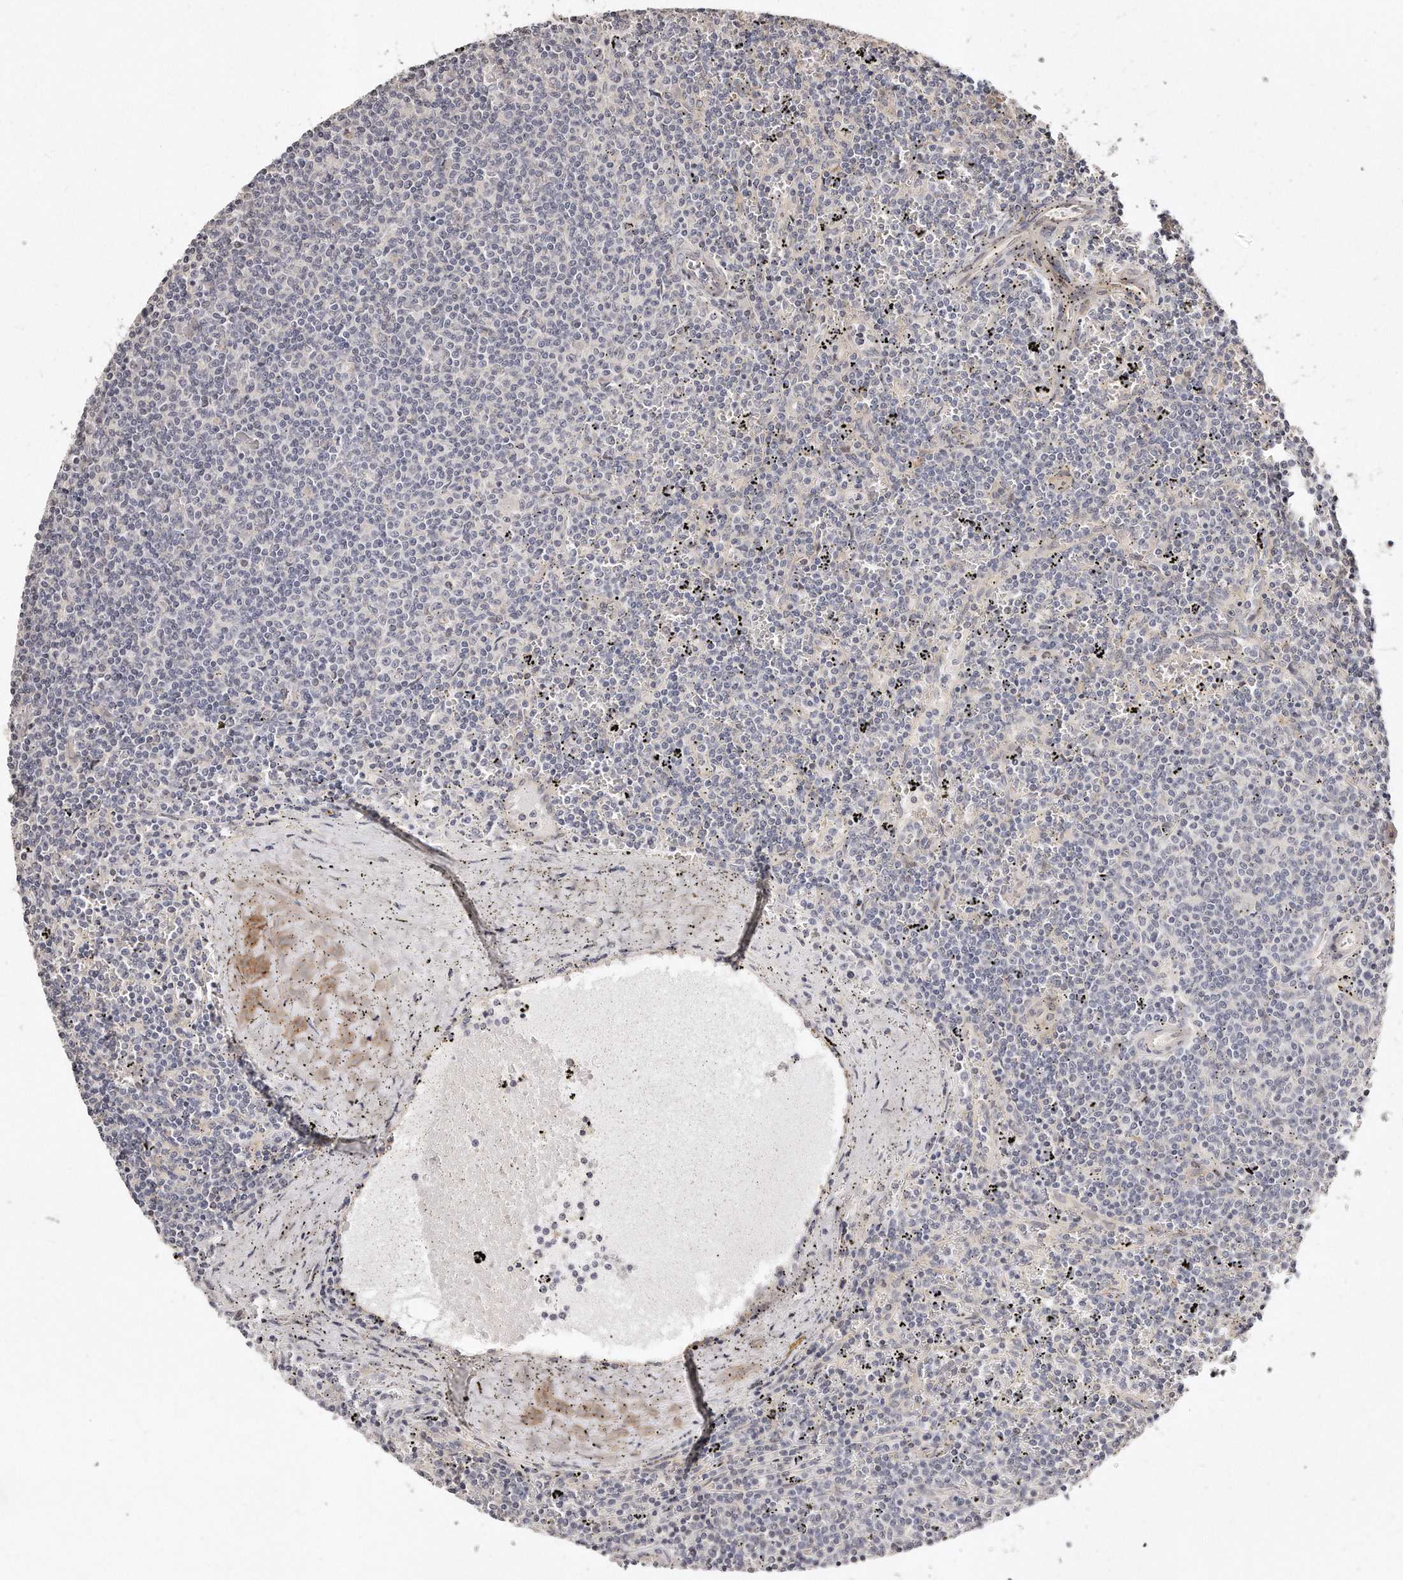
{"staining": {"intensity": "negative", "quantity": "none", "location": "none"}, "tissue": "lymphoma", "cell_type": "Tumor cells", "image_type": "cancer", "snomed": [{"axis": "morphology", "description": "Malignant lymphoma, non-Hodgkin's type, Low grade"}, {"axis": "topography", "description": "Spleen"}], "caption": "Human malignant lymphoma, non-Hodgkin's type (low-grade) stained for a protein using immunohistochemistry (IHC) reveals no staining in tumor cells.", "gene": "CASZ1", "patient": {"sex": "female", "age": 50}}